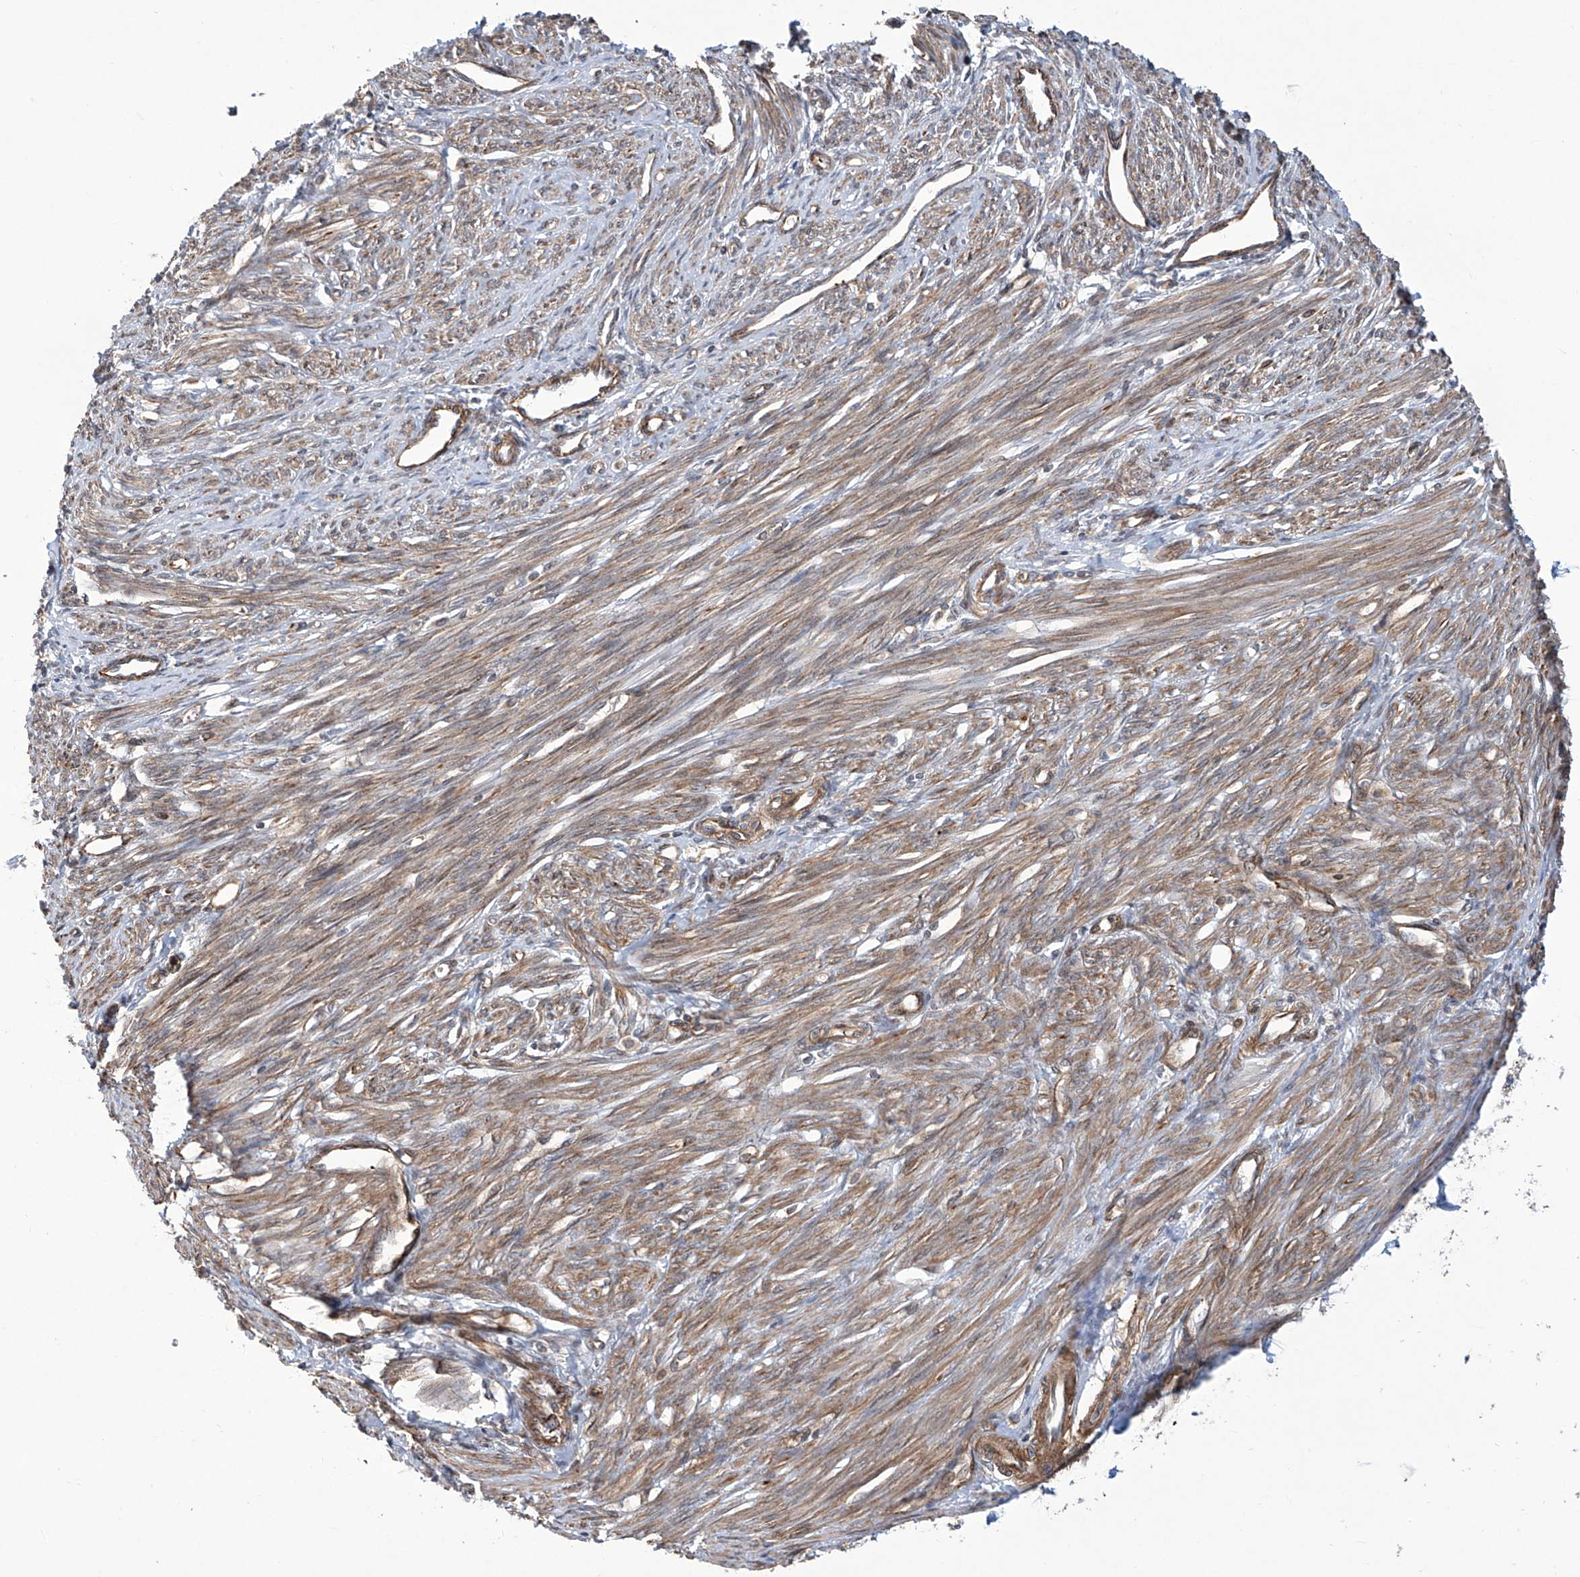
{"staining": {"intensity": "weak", "quantity": "25%-75%", "location": "cytoplasmic/membranous"}, "tissue": "endometrium", "cell_type": "Cells in endometrial stroma", "image_type": "normal", "snomed": [{"axis": "morphology", "description": "Normal tissue, NOS"}, {"axis": "topography", "description": "Endometrium"}], "caption": "The photomicrograph demonstrates staining of normal endometrium, revealing weak cytoplasmic/membranous protein positivity (brown color) within cells in endometrial stroma.", "gene": "APAF1", "patient": {"sex": "female", "age": 56}}